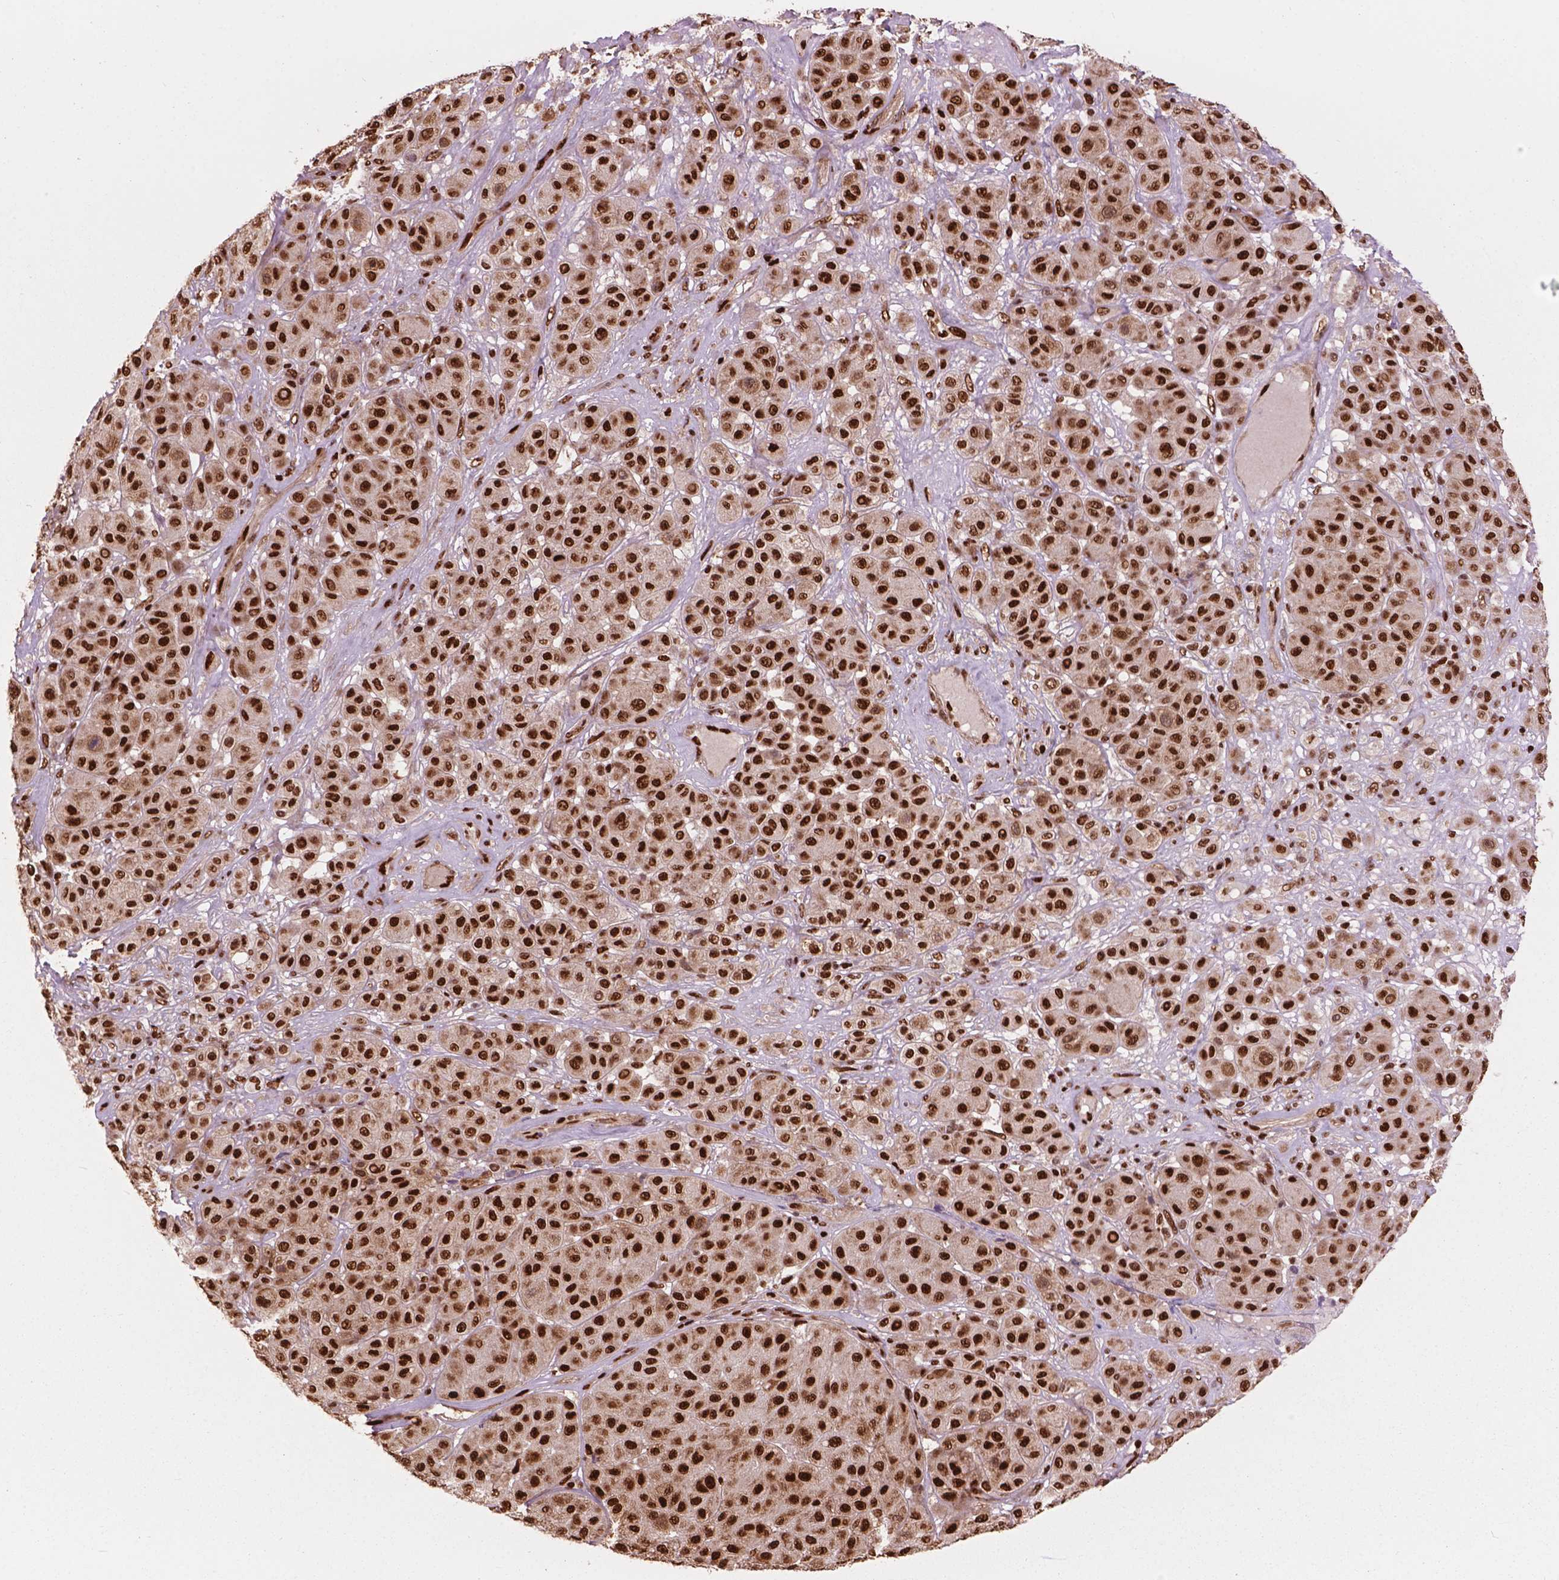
{"staining": {"intensity": "strong", "quantity": ">75%", "location": "nuclear"}, "tissue": "melanoma", "cell_type": "Tumor cells", "image_type": "cancer", "snomed": [{"axis": "morphology", "description": "Malignant melanoma, Metastatic site"}, {"axis": "topography", "description": "Smooth muscle"}], "caption": "IHC micrograph of neoplastic tissue: human malignant melanoma (metastatic site) stained using immunohistochemistry (IHC) displays high levels of strong protein expression localized specifically in the nuclear of tumor cells, appearing as a nuclear brown color.", "gene": "ANP32B", "patient": {"sex": "male", "age": 41}}